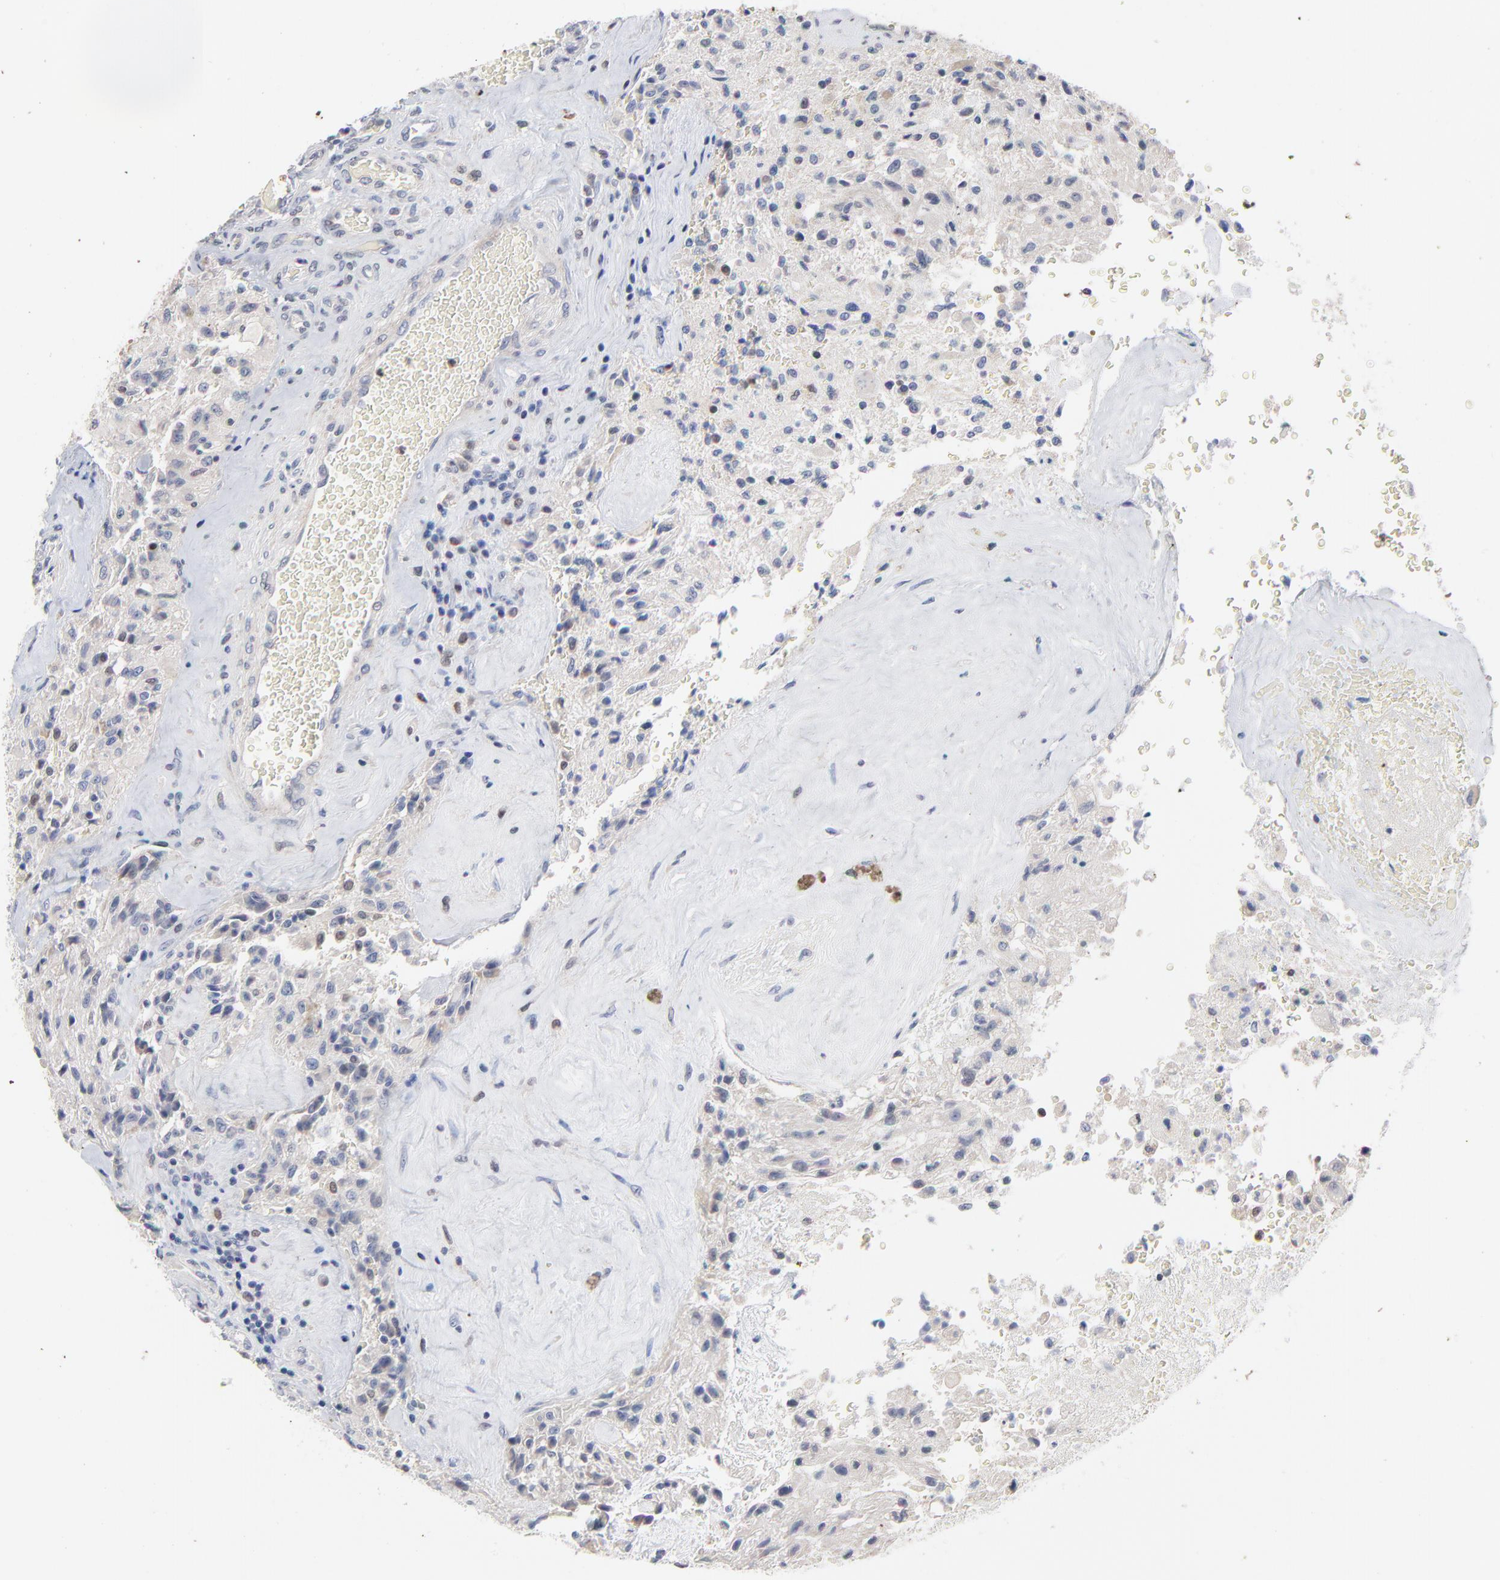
{"staining": {"intensity": "moderate", "quantity": "<25%", "location": "nuclear"}, "tissue": "glioma", "cell_type": "Tumor cells", "image_type": "cancer", "snomed": [{"axis": "morphology", "description": "Normal tissue, NOS"}, {"axis": "morphology", "description": "Glioma, malignant, High grade"}, {"axis": "topography", "description": "Cerebral cortex"}], "caption": "IHC (DAB (3,3'-diaminobenzidine)) staining of human malignant high-grade glioma exhibits moderate nuclear protein staining in about <25% of tumor cells.", "gene": "AADAC", "patient": {"sex": "male", "age": 56}}